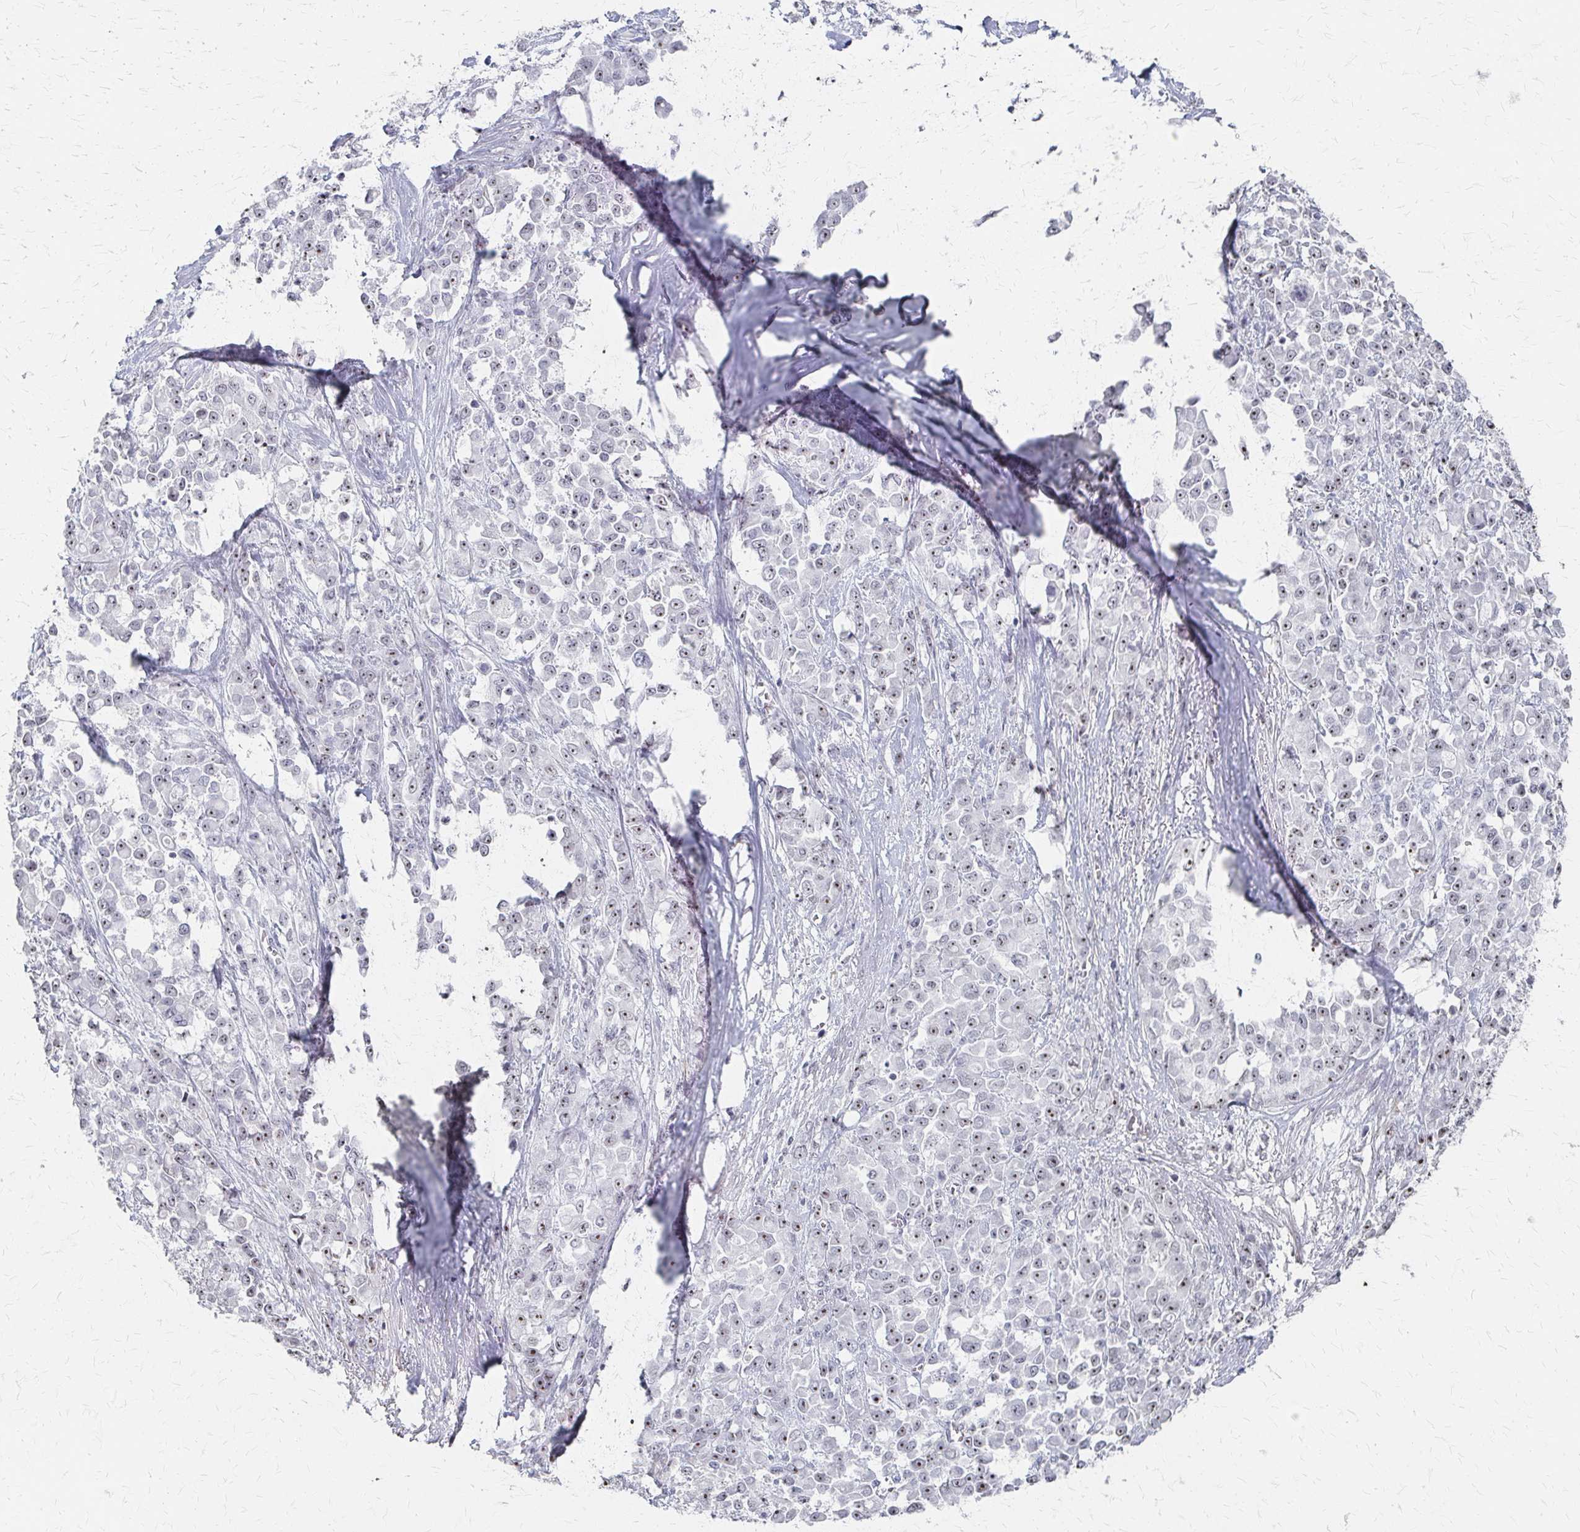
{"staining": {"intensity": "weak", "quantity": "25%-75%", "location": "nuclear"}, "tissue": "stomach cancer", "cell_type": "Tumor cells", "image_type": "cancer", "snomed": [{"axis": "morphology", "description": "Adenocarcinoma, NOS"}, {"axis": "topography", "description": "Stomach"}], "caption": "IHC micrograph of neoplastic tissue: human stomach adenocarcinoma stained using IHC demonstrates low levels of weak protein expression localized specifically in the nuclear of tumor cells, appearing as a nuclear brown color.", "gene": "PES1", "patient": {"sex": "female", "age": 76}}